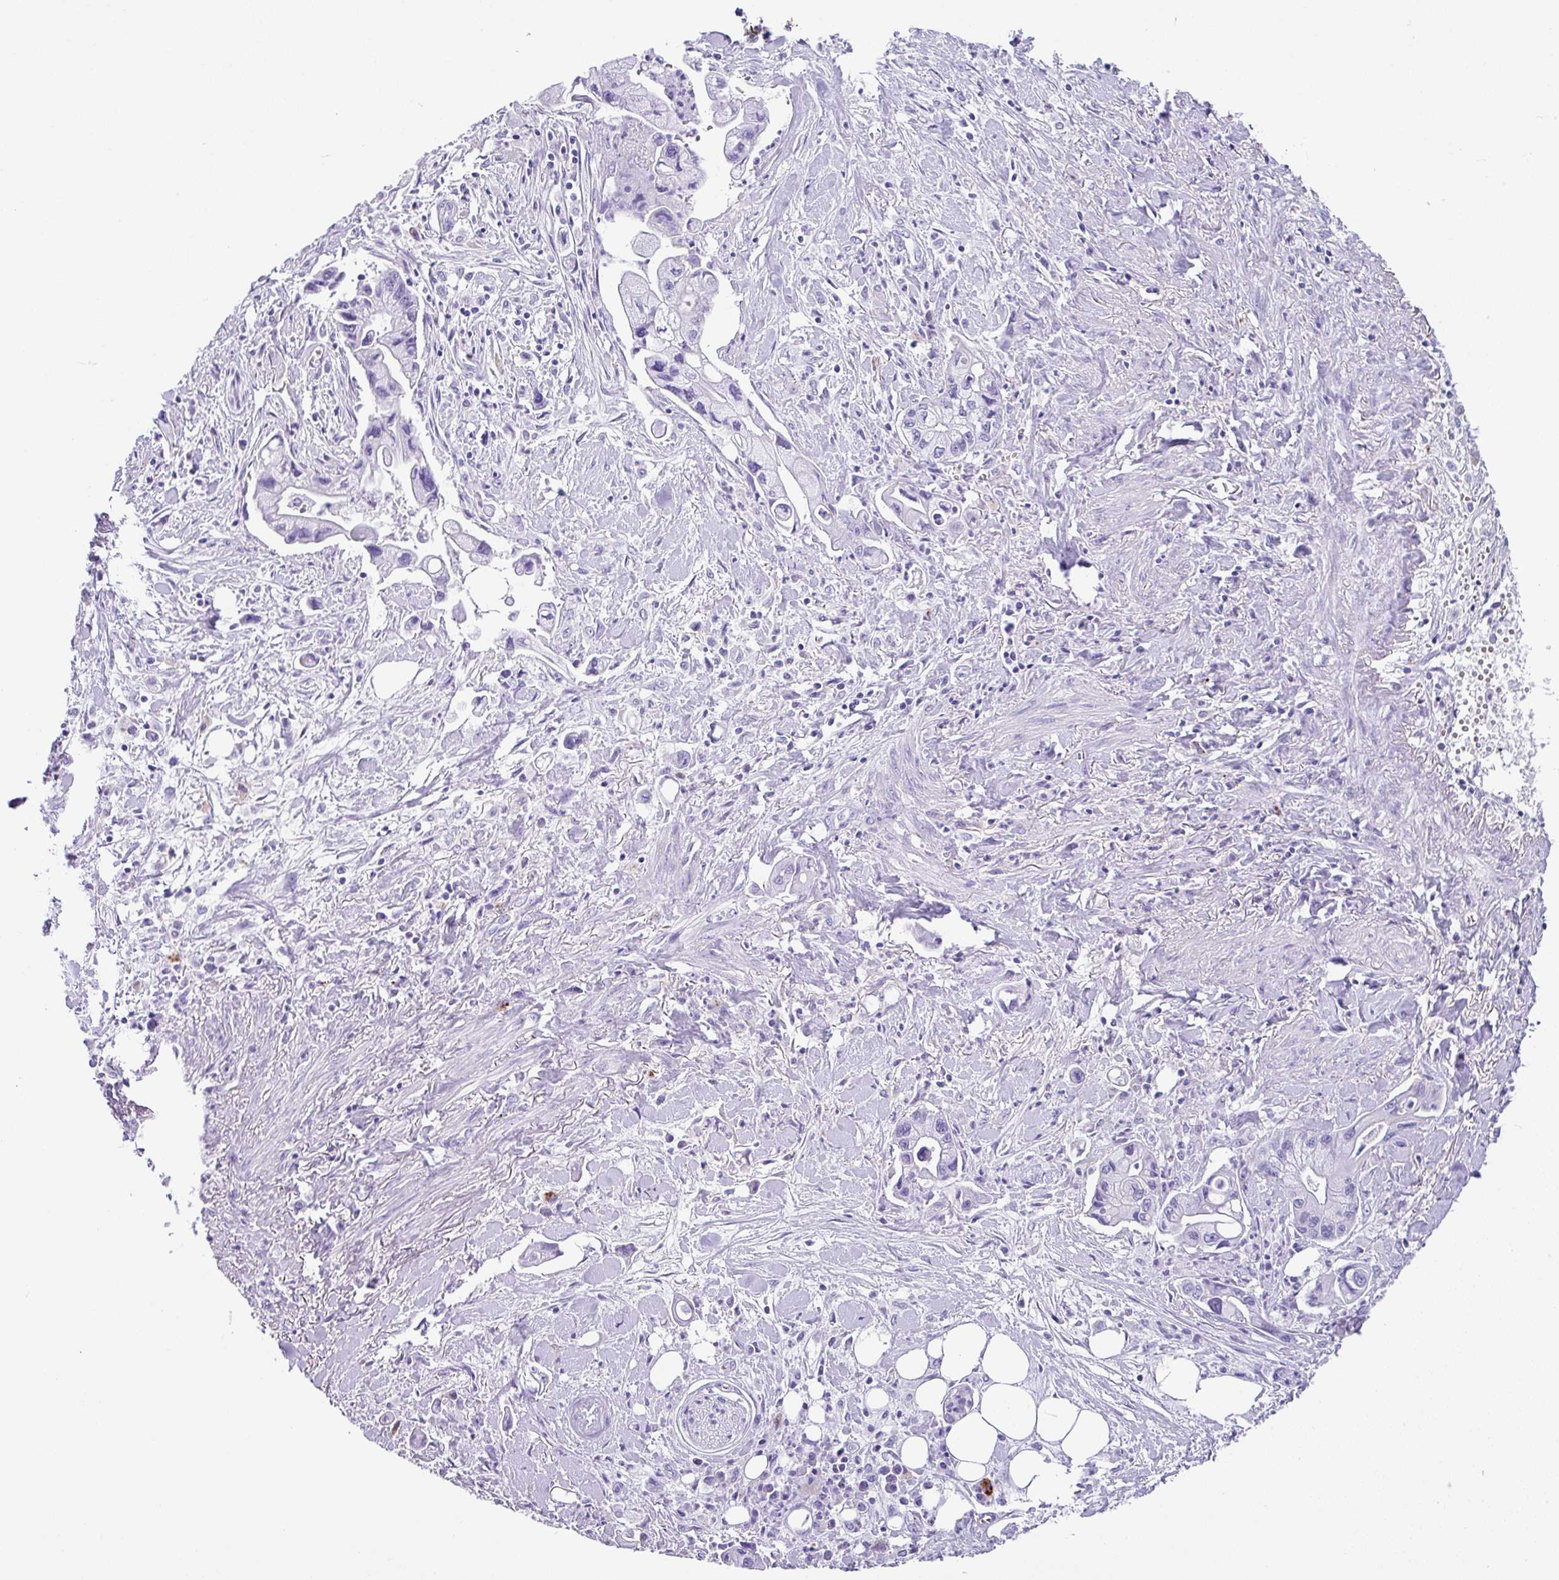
{"staining": {"intensity": "negative", "quantity": "none", "location": "none"}, "tissue": "pancreatic cancer", "cell_type": "Tumor cells", "image_type": "cancer", "snomed": [{"axis": "morphology", "description": "Adenocarcinoma, NOS"}, {"axis": "topography", "description": "Pancreas"}], "caption": "Pancreatic adenocarcinoma was stained to show a protein in brown. There is no significant expression in tumor cells.", "gene": "ZG16", "patient": {"sex": "male", "age": 61}}